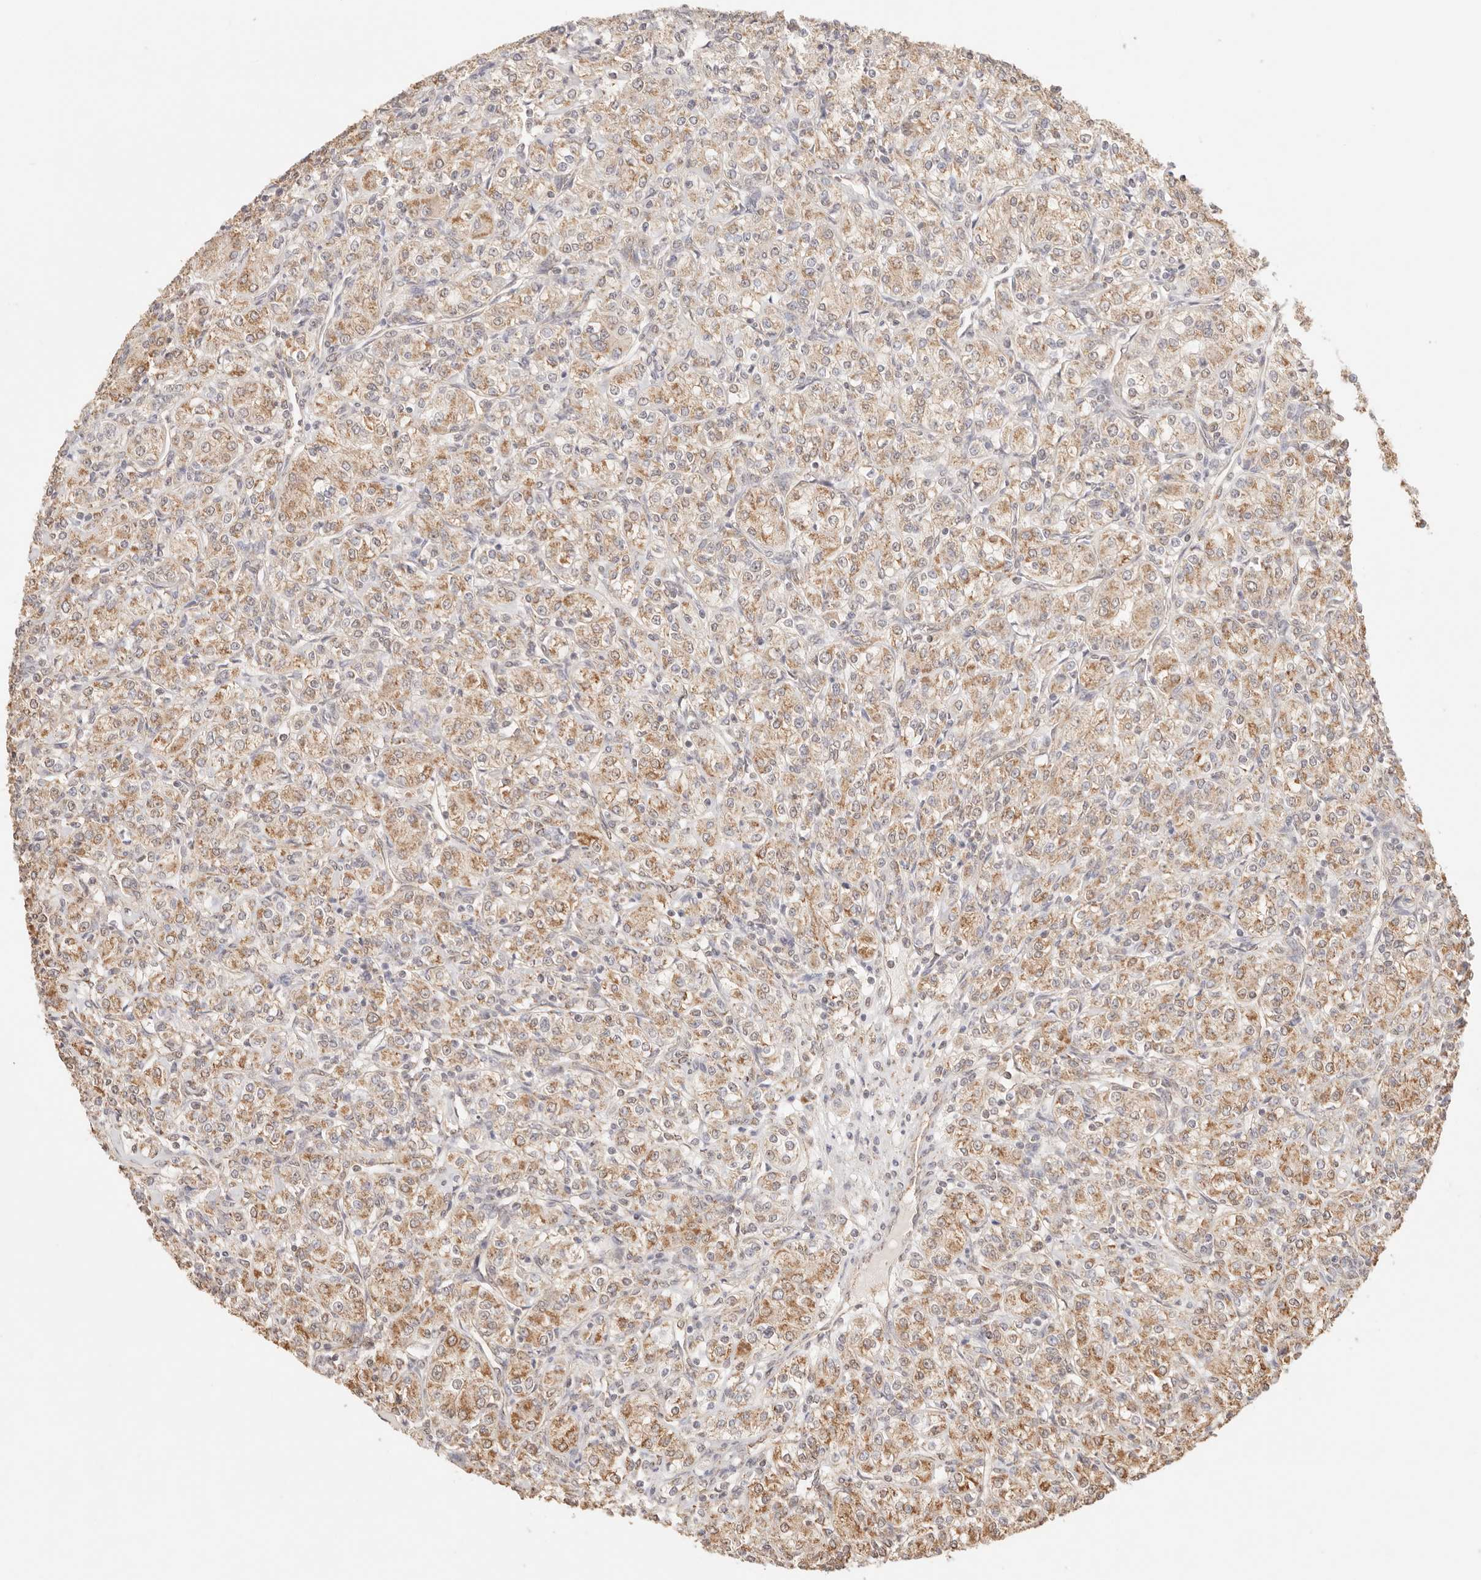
{"staining": {"intensity": "moderate", "quantity": ">75%", "location": "cytoplasmic/membranous"}, "tissue": "renal cancer", "cell_type": "Tumor cells", "image_type": "cancer", "snomed": [{"axis": "morphology", "description": "Adenocarcinoma, NOS"}, {"axis": "topography", "description": "Kidney"}], "caption": "Moderate cytoplasmic/membranous protein expression is identified in approximately >75% of tumor cells in renal cancer.", "gene": "IL1R2", "patient": {"sex": "male", "age": 77}}